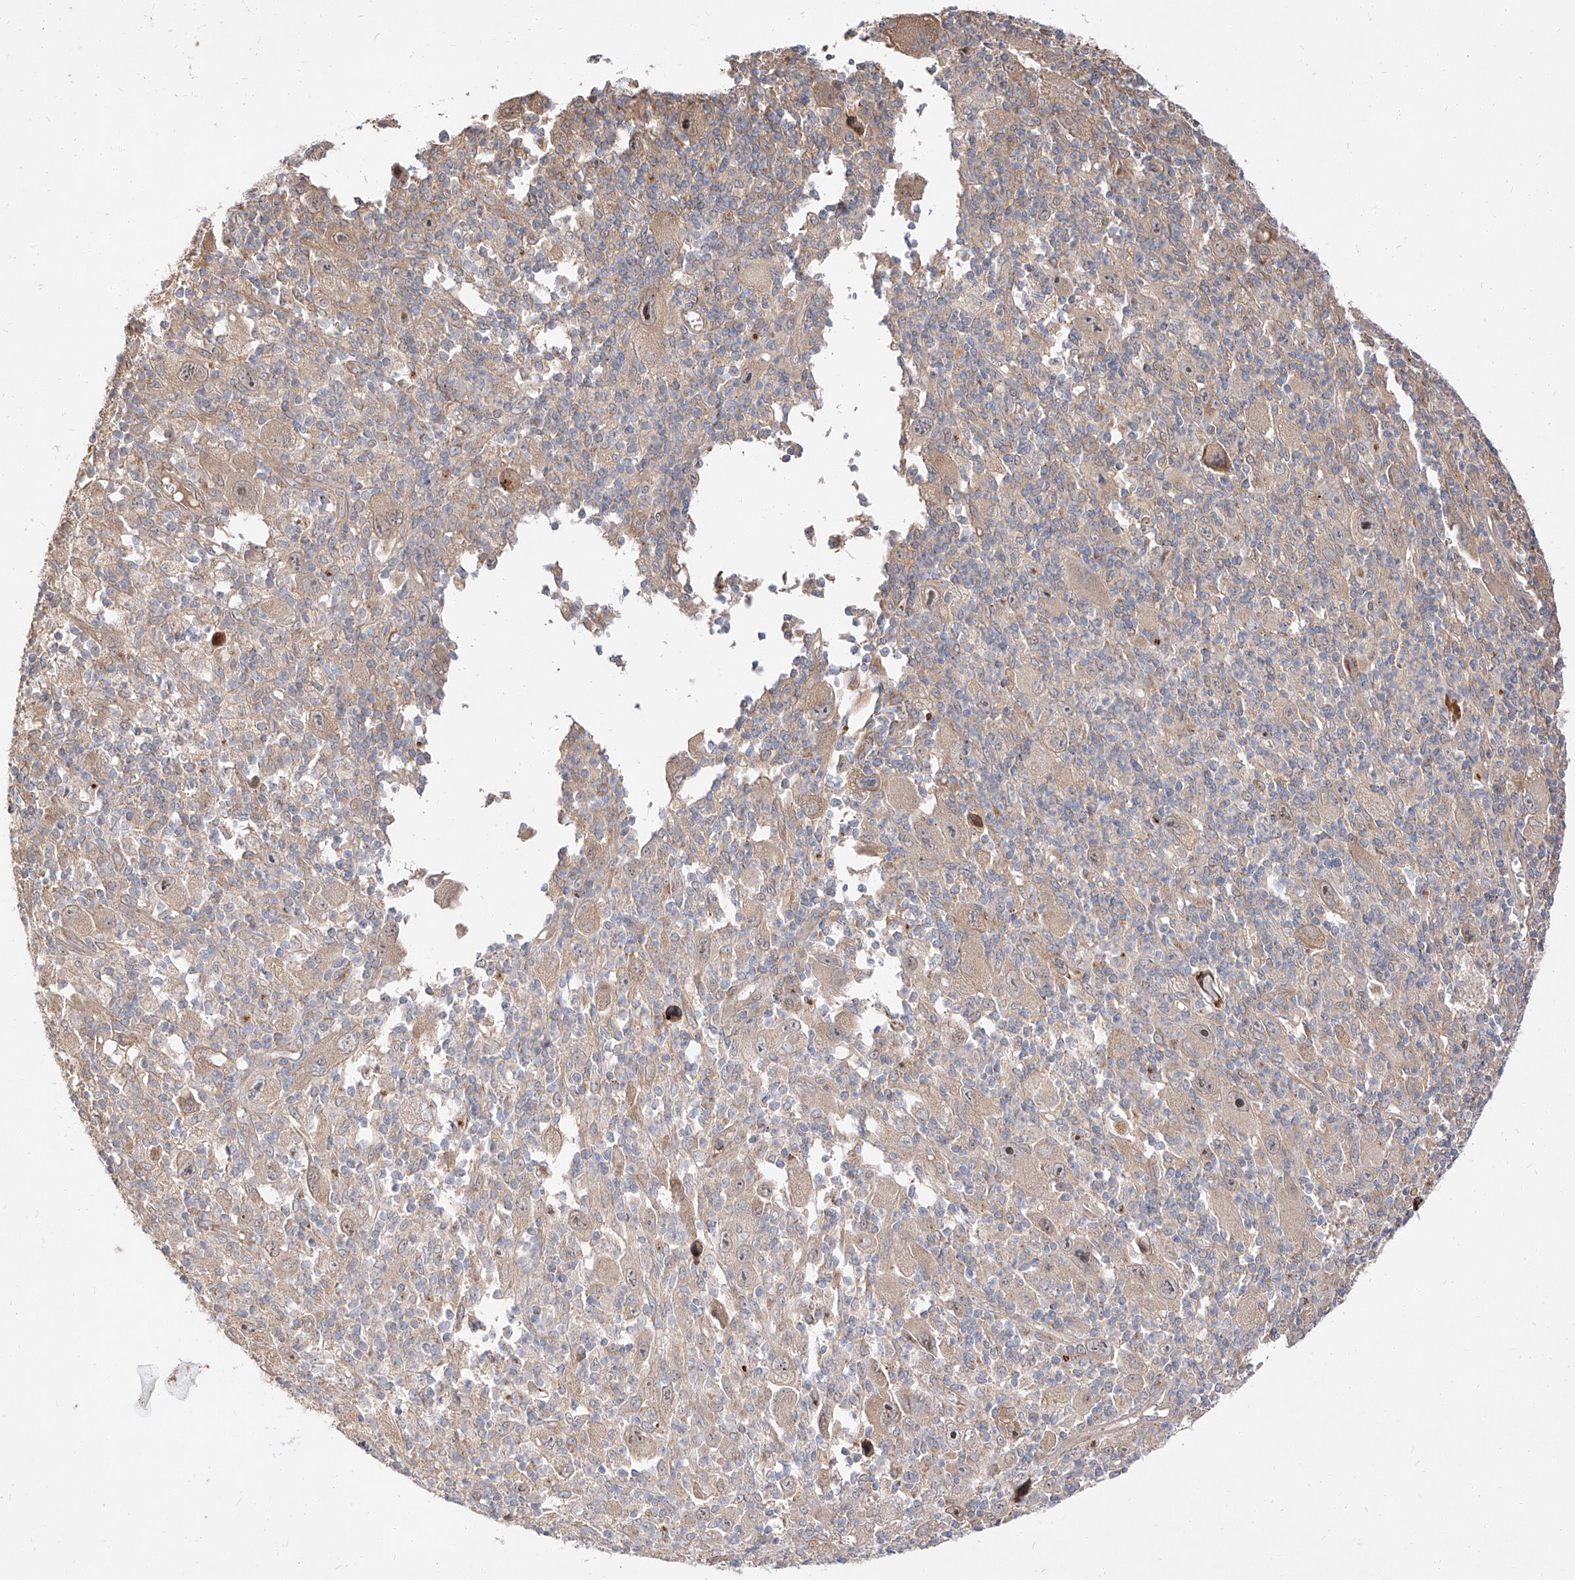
{"staining": {"intensity": "negative", "quantity": "none", "location": "none"}, "tissue": "melanoma", "cell_type": "Tumor cells", "image_type": "cancer", "snomed": [{"axis": "morphology", "description": "Malignant melanoma, Metastatic site"}, {"axis": "topography", "description": "Skin"}], "caption": "IHC of human malignant melanoma (metastatic site) reveals no expression in tumor cells.", "gene": "DIRAS3", "patient": {"sex": "female", "age": 56}}